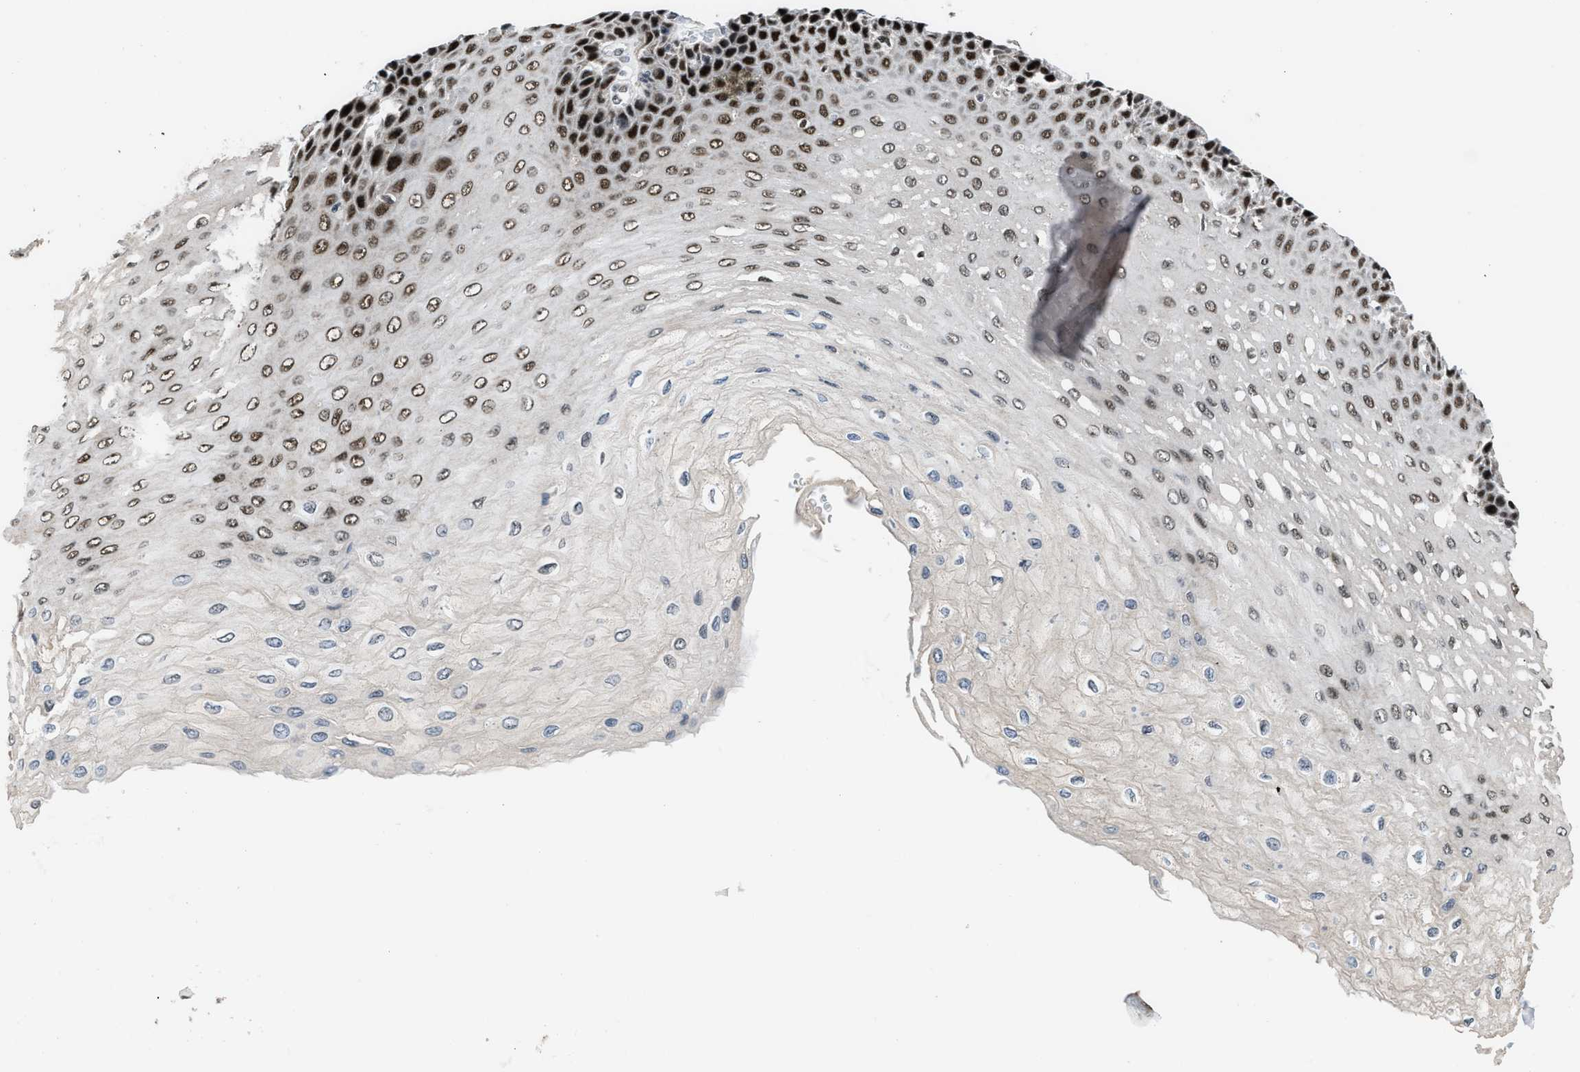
{"staining": {"intensity": "strong", "quantity": ">75%", "location": "nuclear"}, "tissue": "esophagus", "cell_type": "Squamous epithelial cells", "image_type": "normal", "snomed": [{"axis": "morphology", "description": "Normal tissue, NOS"}, {"axis": "topography", "description": "Esophagus"}], "caption": "IHC of benign human esophagus shows high levels of strong nuclear positivity in about >75% of squamous epithelial cells. Nuclei are stained in blue.", "gene": "KDM3B", "patient": {"sex": "female", "age": 72}}